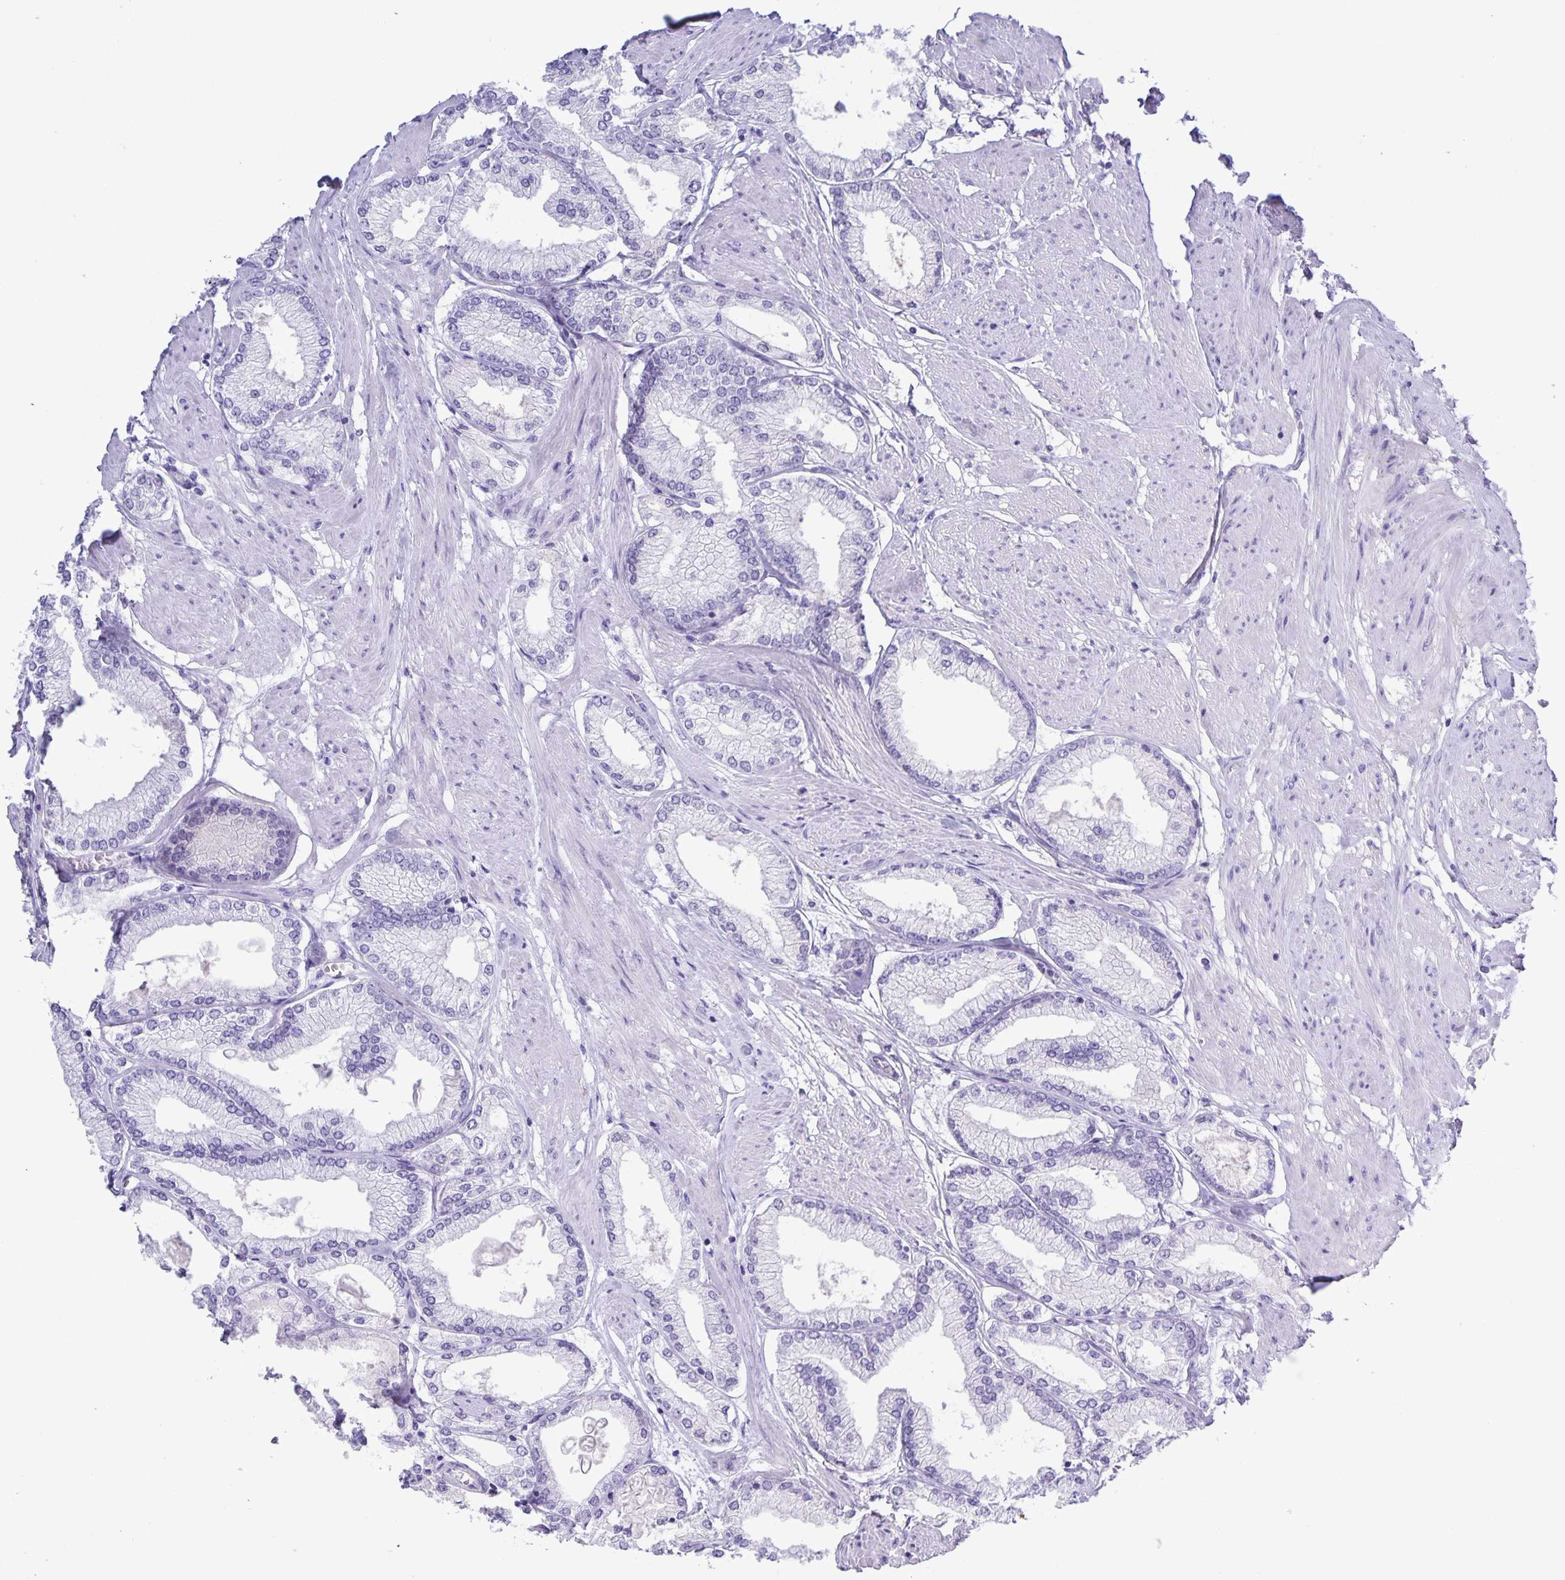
{"staining": {"intensity": "negative", "quantity": "none", "location": "none"}, "tissue": "prostate cancer", "cell_type": "Tumor cells", "image_type": "cancer", "snomed": [{"axis": "morphology", "description": "Adenocarcinoma, High grade"}, {"axis": "topography", "description": "Prostate"}], "caption": "DAB (3,3'-diaminobenzidine) immunohistochemical staining of prostate adenocarcinoma (high-grade) displays no significant positivity in tumor cells.", "gene": "UBQLN3", "patient": {"sex": "male", "age": 68}}